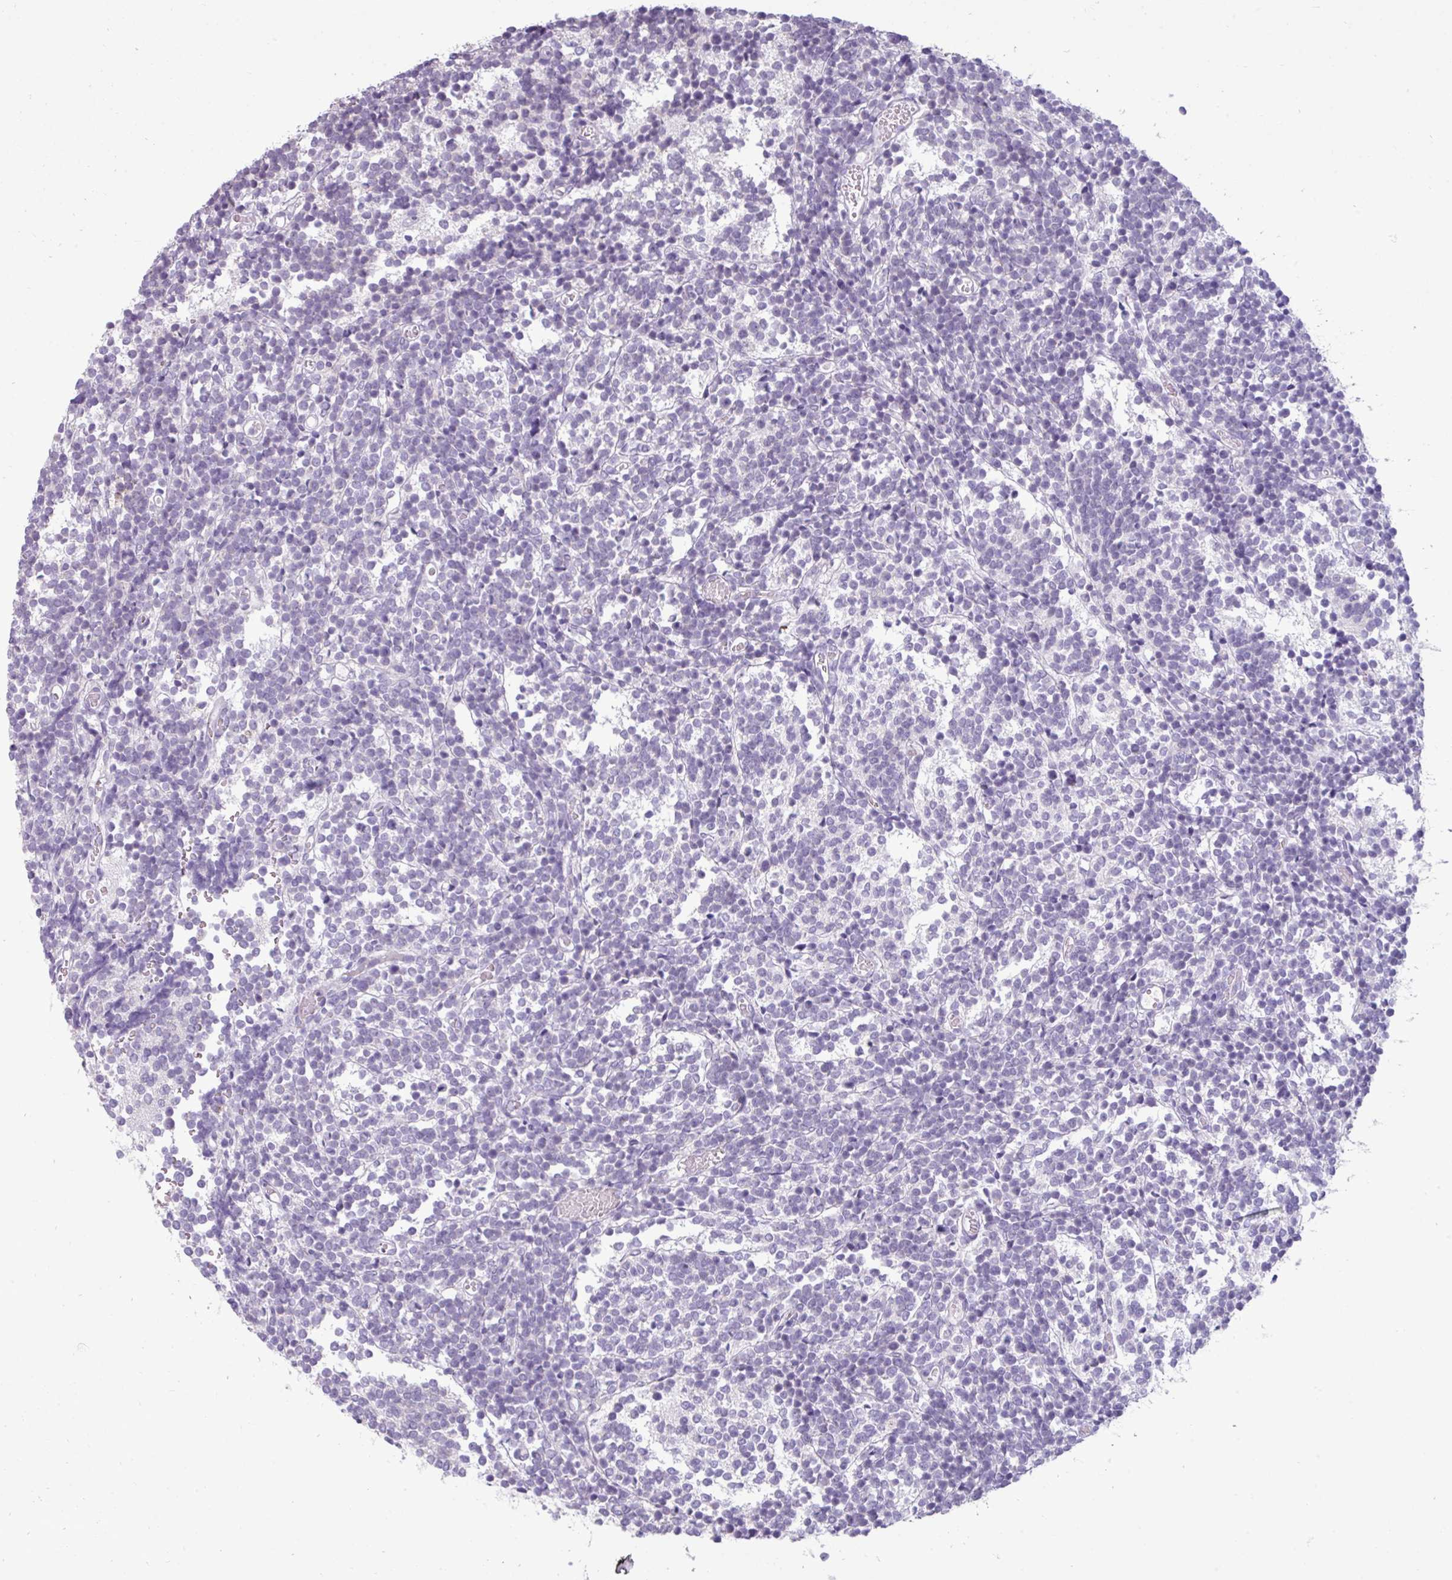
{"staining": {"intensity": "negative", "quantity": "none", "location": "none"}, "tissue": "glioma", "cell_type": "Tumor cells", "image_type": "cancer", "snomed": [{"axis": "morphology", "description": "Glioma, malignant, Low grade"}, {"axis": "topography", "description": "Brain"}], "caption": "Tumor cells show no significant protein positivity in glioma.", "gene": "TRIM39", "patient": {"sex": "female", "age": 1}}